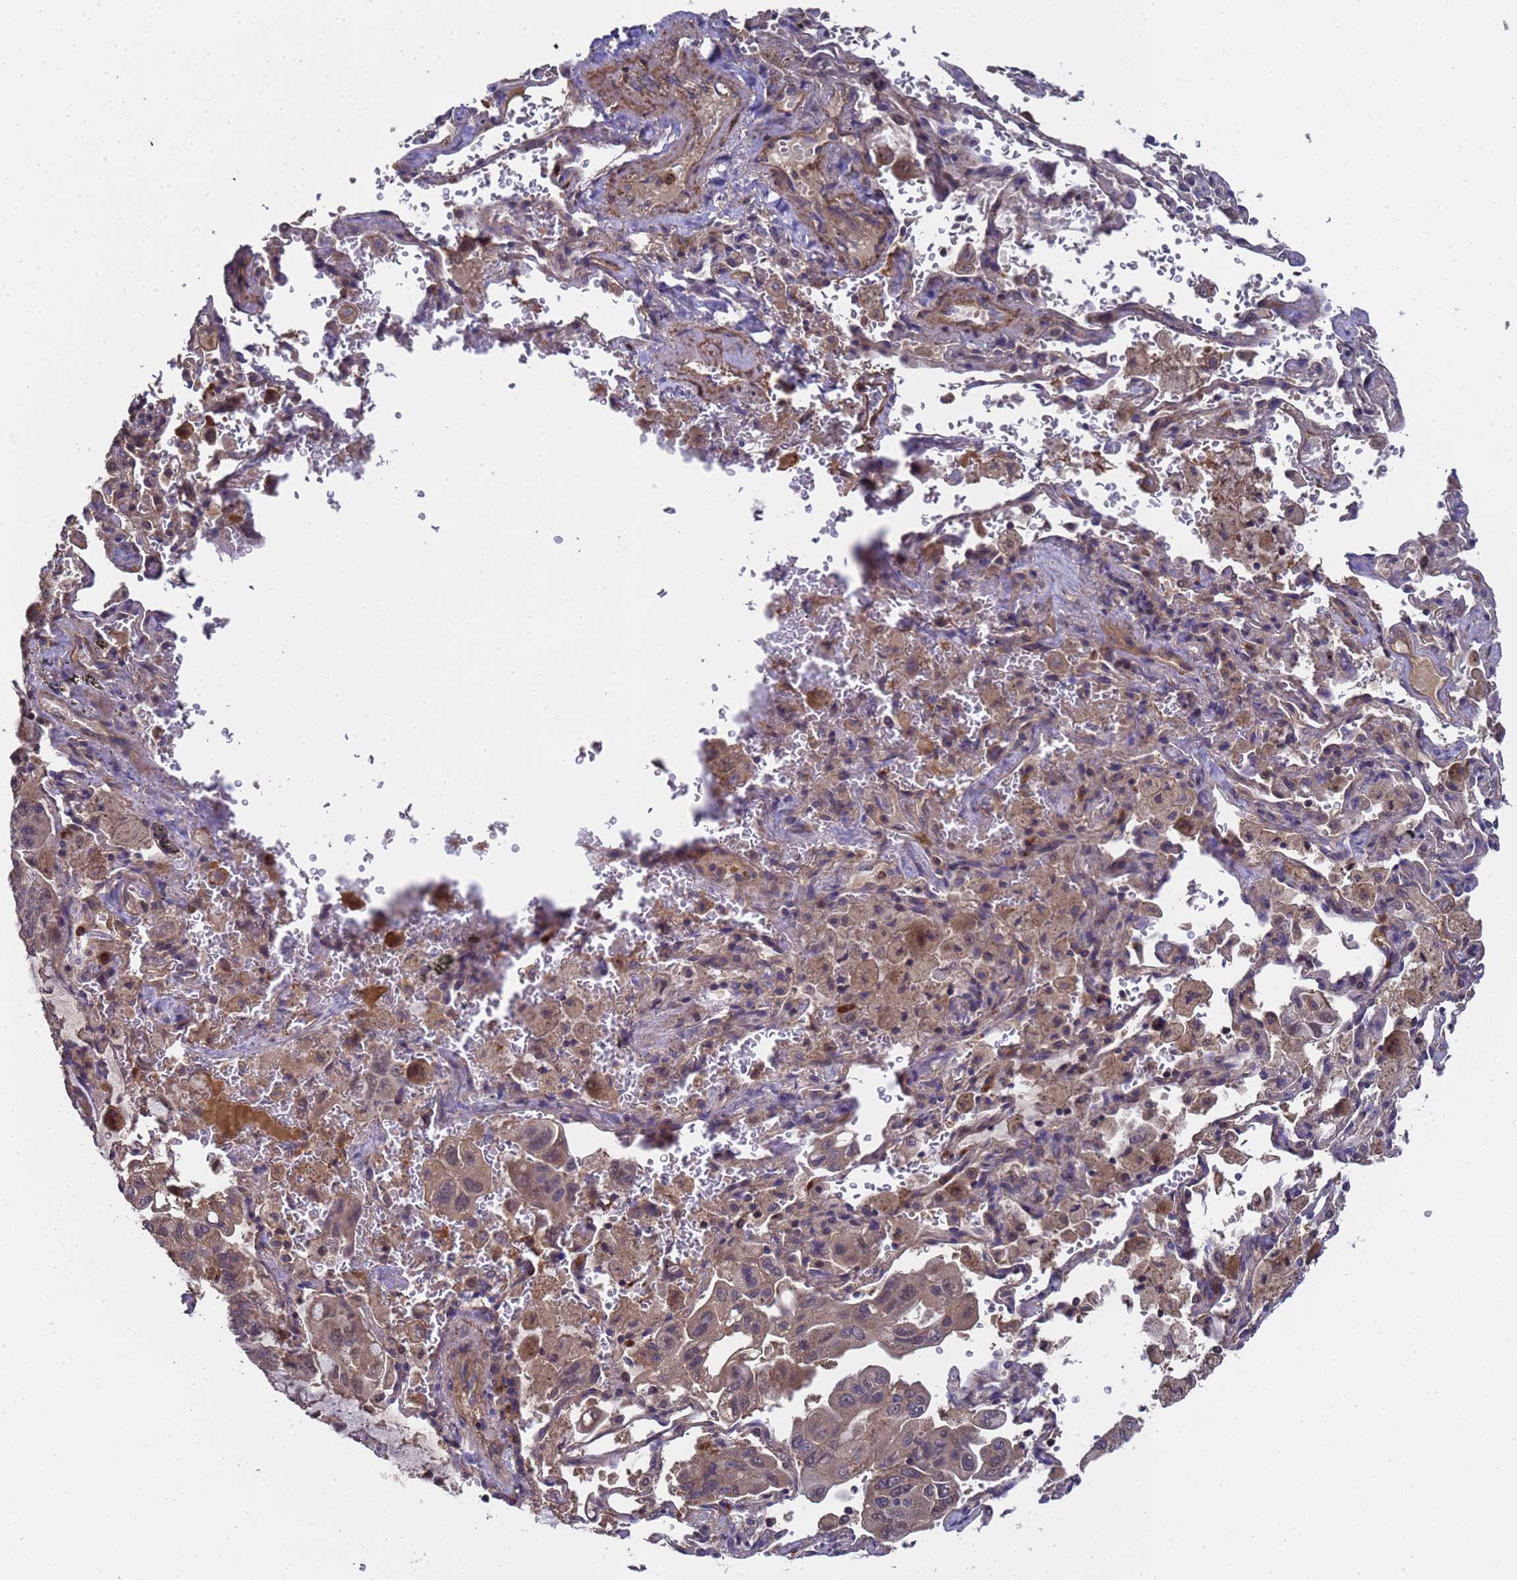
{"staining": {"intensity": "weak", "quantity": "25%-75%", "location": "cytoplasmic/membranous"}, "tissue": "lung cancer", "cell_type": "Tumor cells", "image_type": "cancer", "snomed": [{"axis": "morphology", "description": "Adenocarcinoma, NOS"}, {"axis": "topography", "description": "Lung"}], "caption": "This is an image of immunohistochemistry staining of lung cancer (adenocarcinoma), which shows weak staining in the cytoplasmic/membranous of tumor cells.", "gene": "GSTCD", "patient": {"sex": "male", "age": 64}}